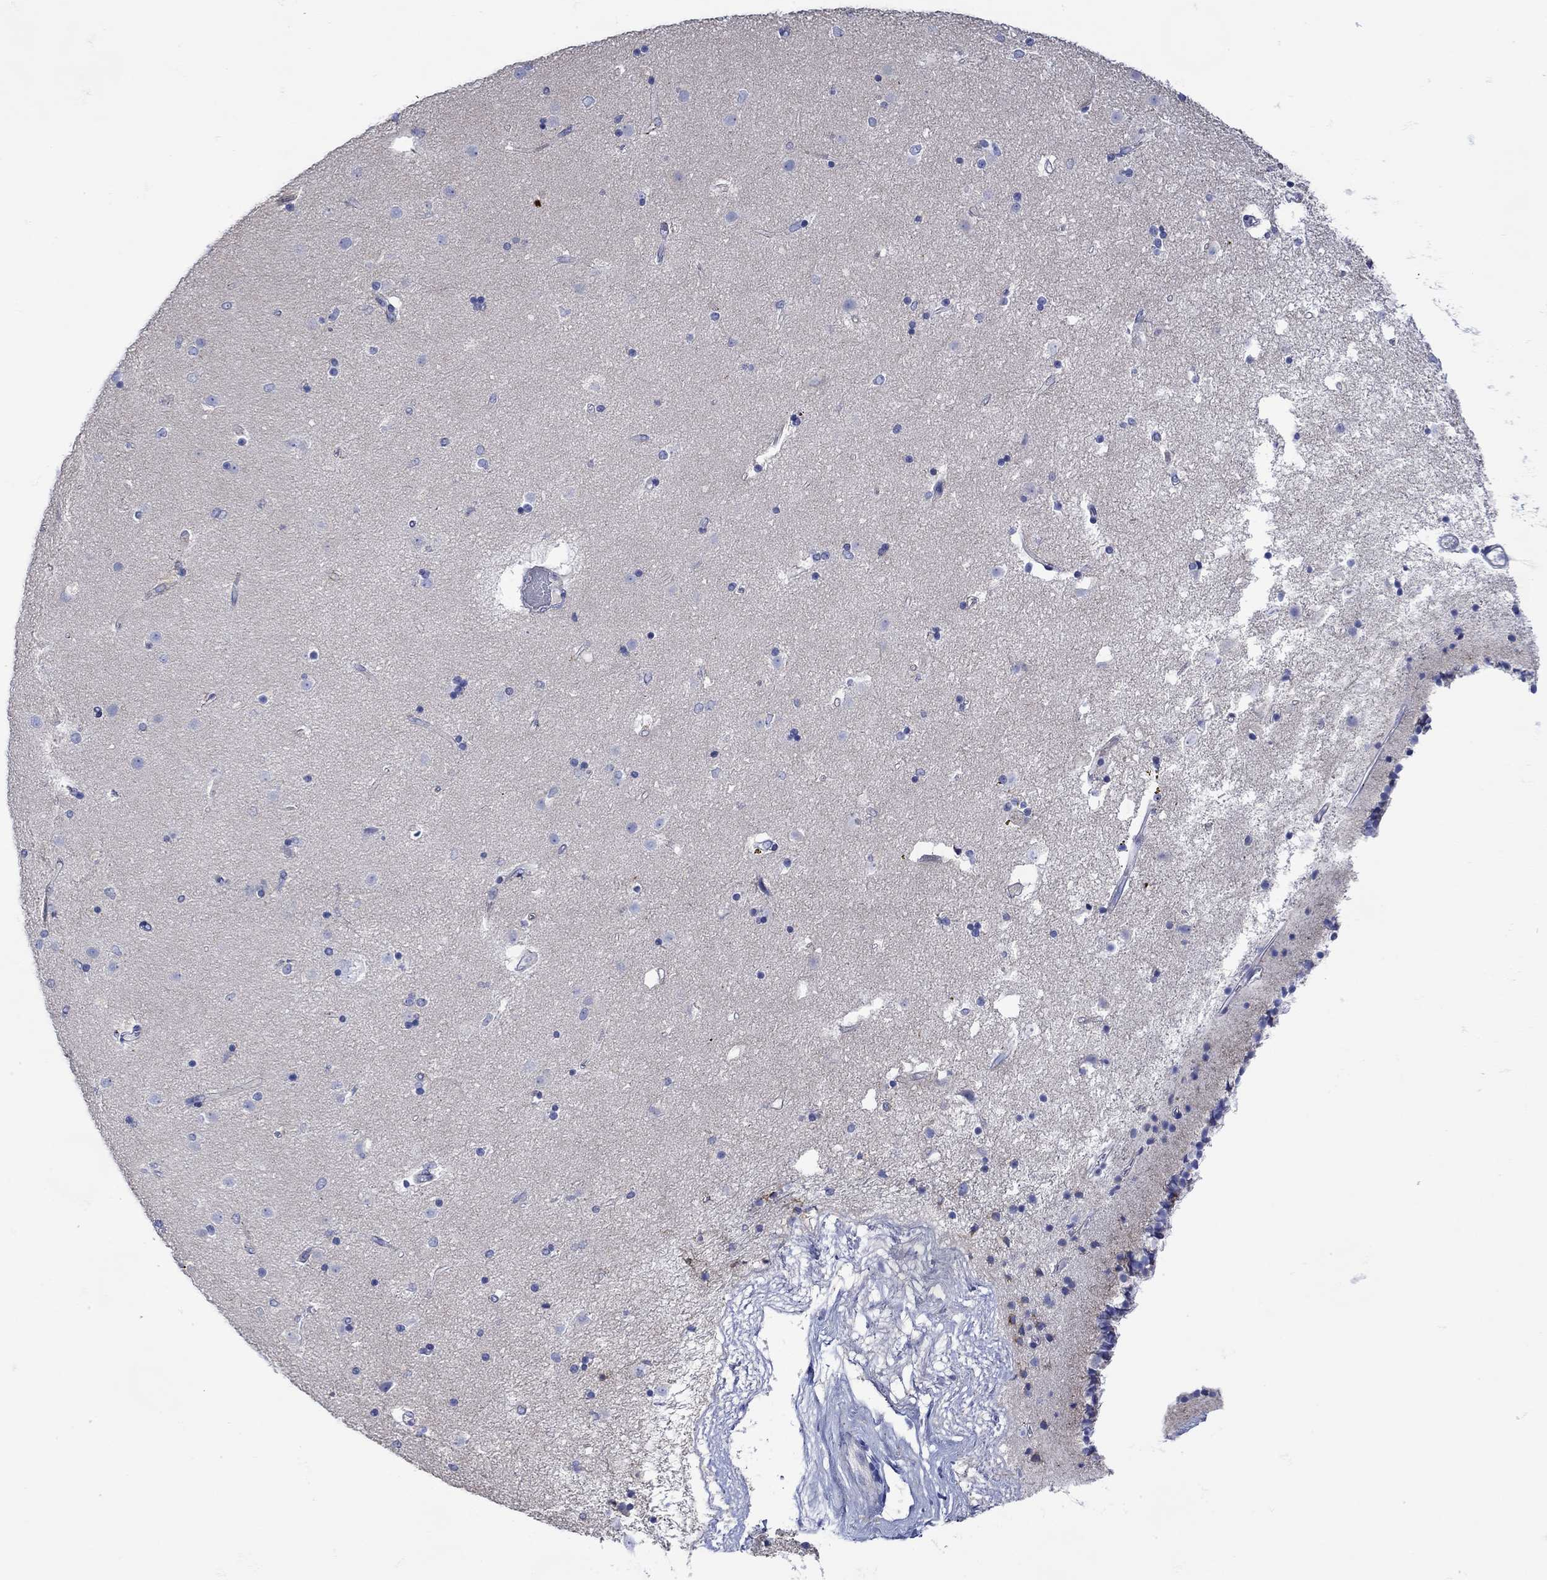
{"staining": {"intensity": "negative", "quantity": "none", "location": "none"}, "tissue": "caudate", "cell_type": "Glial cells", "image_type": "normal", "snomed": [{"axis": "morphology", "description": "Normal tissue, NOS"}, {"axis": "topography", "description": "Lateral ventricle wall"}], "caption": "This photomicrograph is of benign caudate stained with immunohistochemistry to label a protein in brown with the nuclei are counter-stained blue. There is no positivity in glial cells.", "gene": "ANKMY1", "patient": {"sex": "female", "age": 71}}